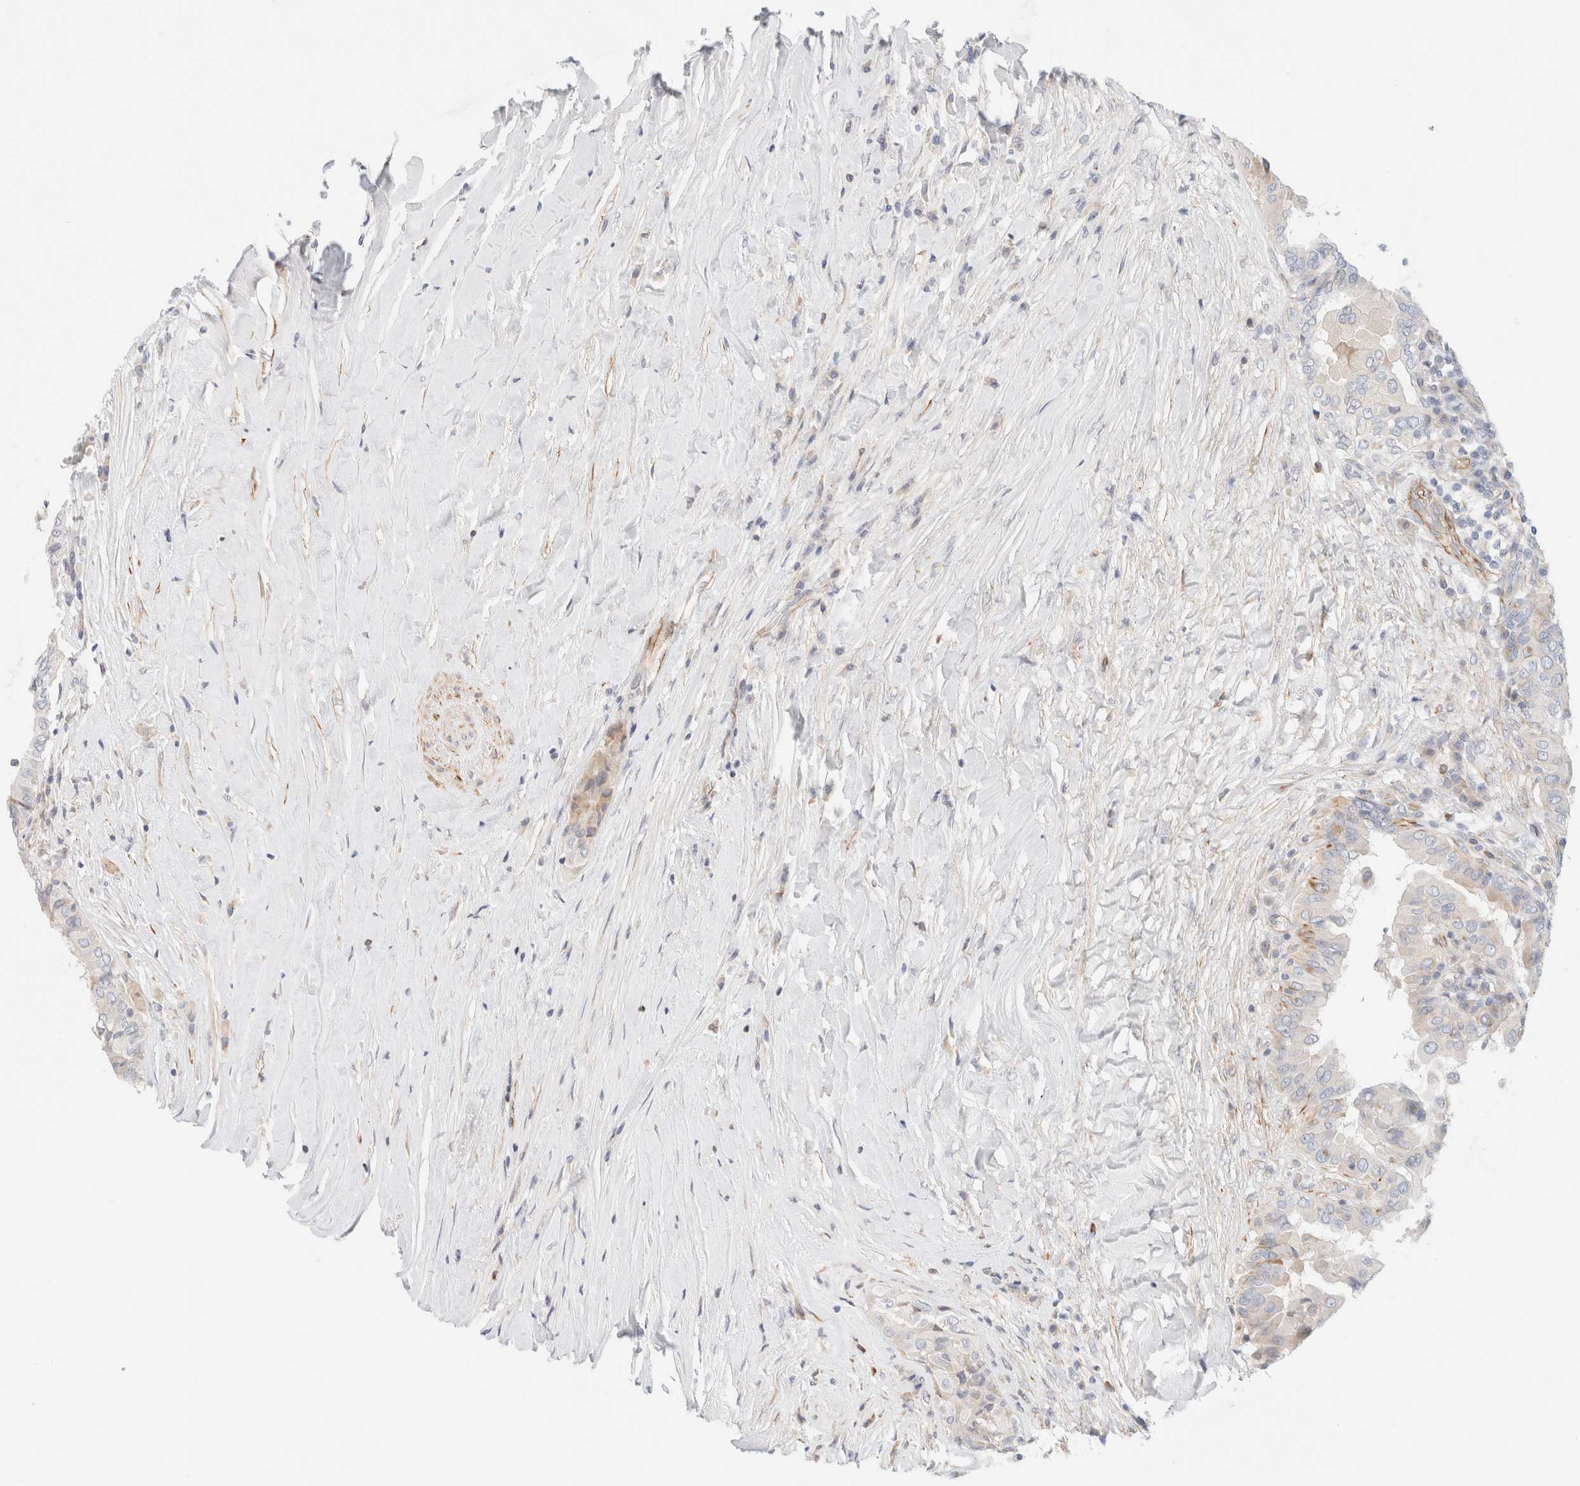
{"staining": {"intensity": "negative", "quantity": "none", "location": "none"}, "tissue": "thyroid cancer", "cell_type": "Tumor cells", "image_type": "cancer", "snomed": [{"axis": "morphology", "description": "Papillary adenocarcinoma, NOS"}, {"axis": "topography", "description": "Thyroid gland"}], "caption": "A high-resolution image shows immunohistochemistry (IHC) staining of papillary adenocarcinoma (thyroid), which displays no significant staining in tumor cells.", "gene": "SLC25A48", "patient": {"sex": "male", "age": 33}}